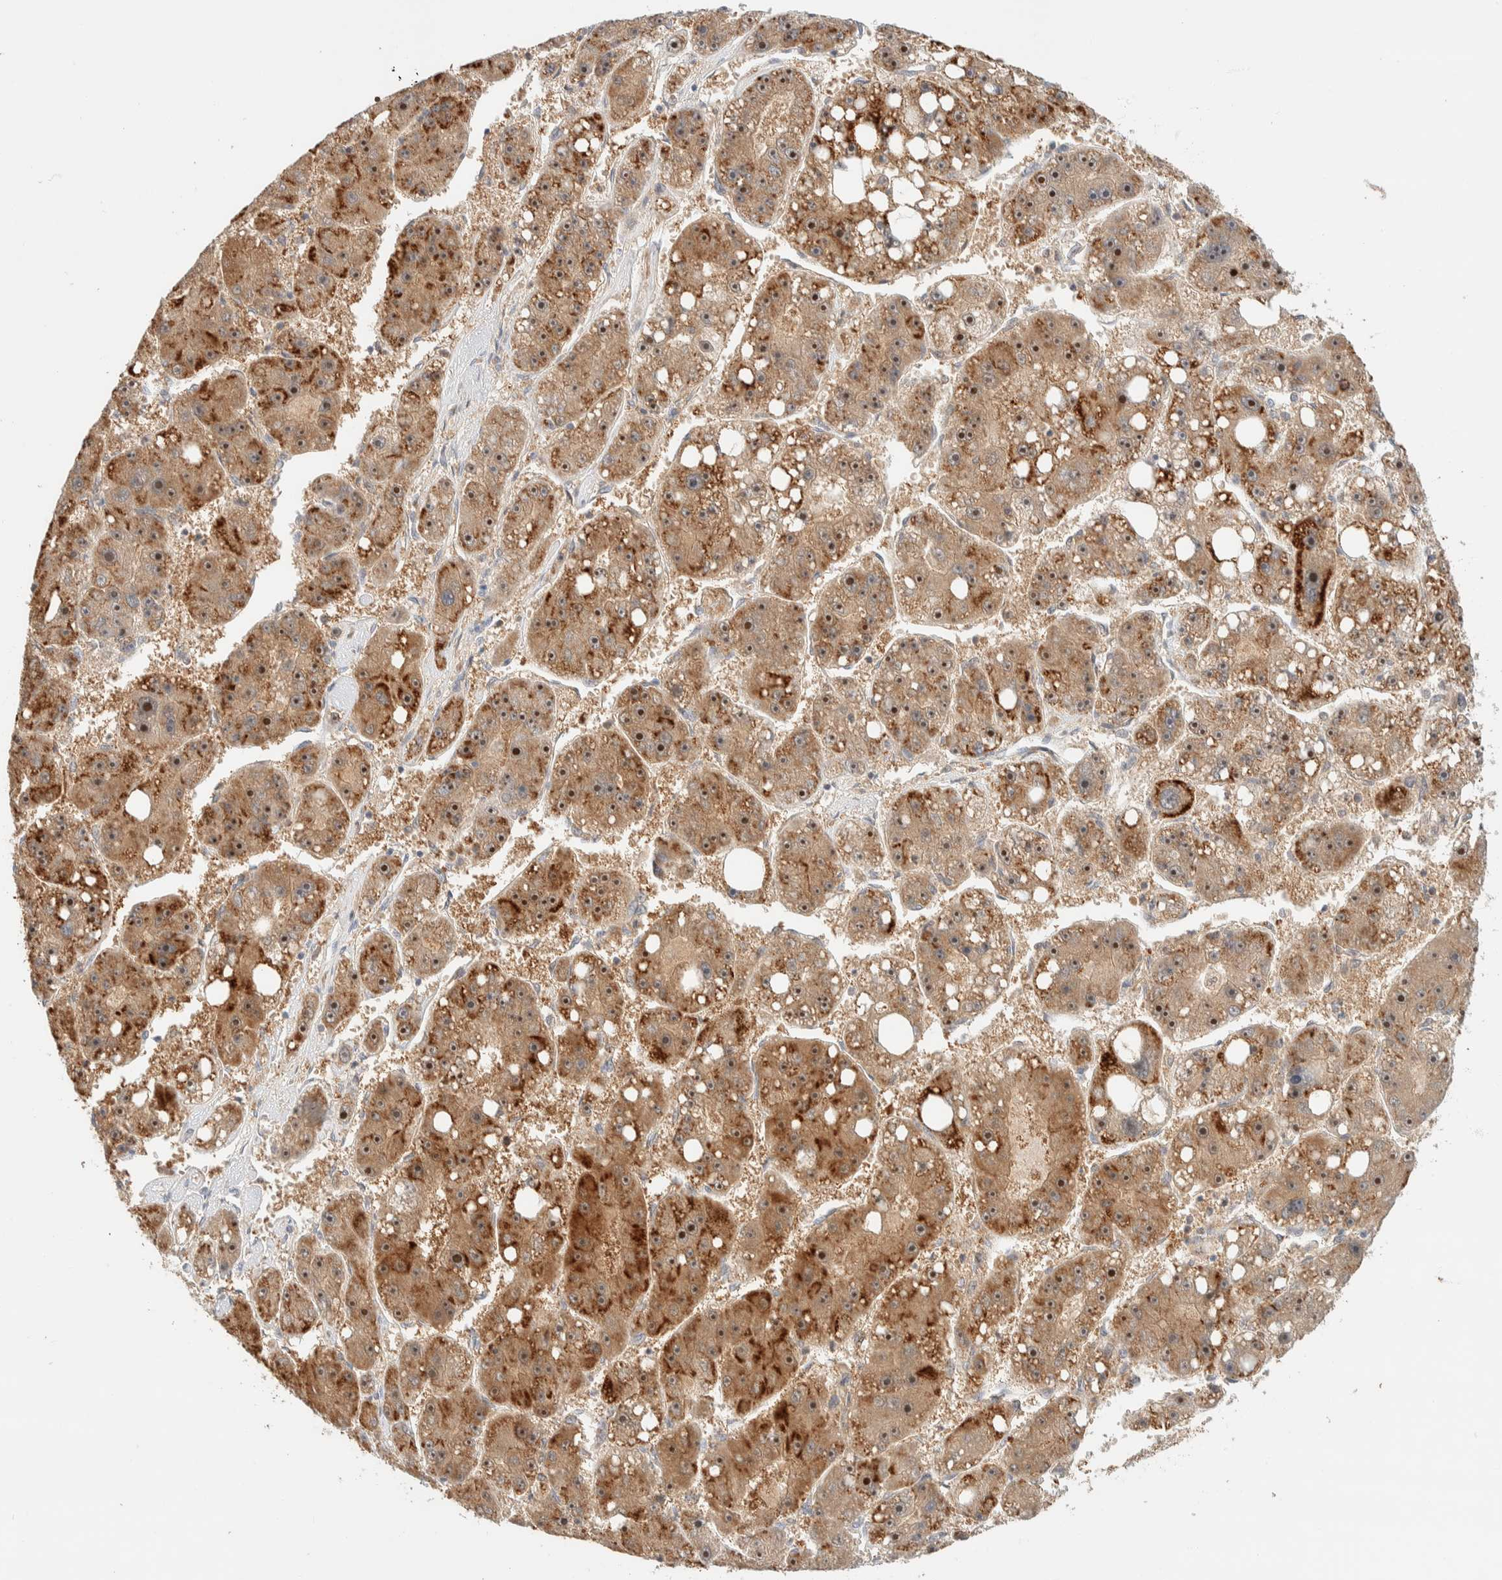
{"staining": {"intensity": "moderate", "quantity": ">75%", "location": "cytoplasmic/membranous,nuclear"}, "tissue": "liver cancer", "cell_type": "Tumor cells", "image_type": "cancer", "snomed": [{"axis": "morphology", "description": "Carcinoma, Hepatocellular, NOS"}, {"axis": "topography", "description": "Liver"}], "caption": "Tumor cells display medium levels of moderate cytoplasmic/membranous and nuclear positivity in approximately >75% of cells in liver hepatocellular carcinoma.", "gene": "HDHD3", "patient": {"sex": "female", "age": 61}}